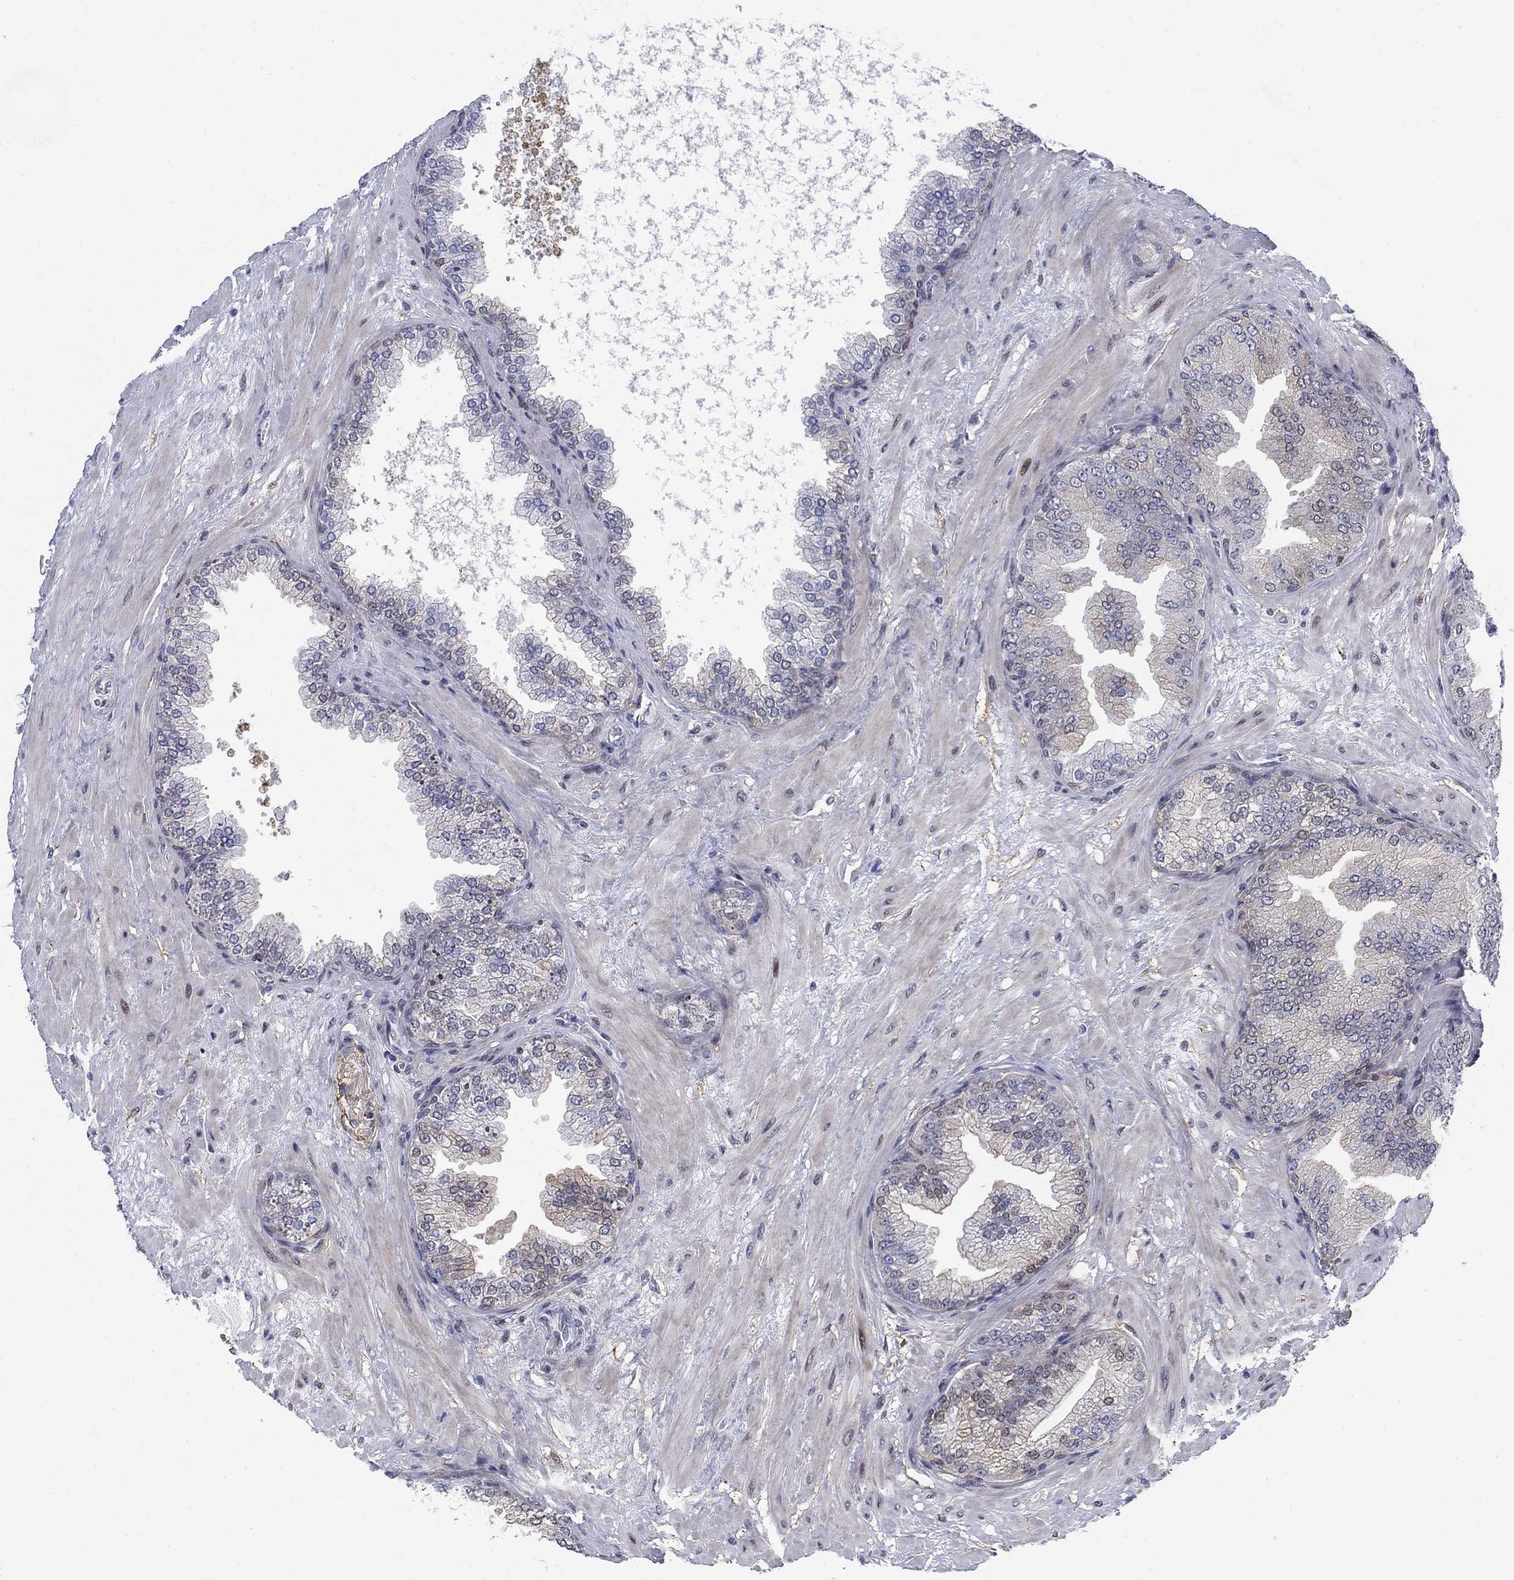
{"staining": {"intensity": "negative", "quantity": "none", "location": "none"}, "tissue": "prostate cancer", "cell_type": "Tumor cells", "image_type": "cancer", "snomed": [{"axis": "morphology", "description": "Adenocarcinoma, Low grade"}, {"axis": "topography", "description": "Prostate"}], "caption": "DAB immunohistochemical staining of human prostate cancer demonstrates no significant expression in tumor cells.", "gene": "MYO3A", "patient": {"sex": "male", "age": 72}}